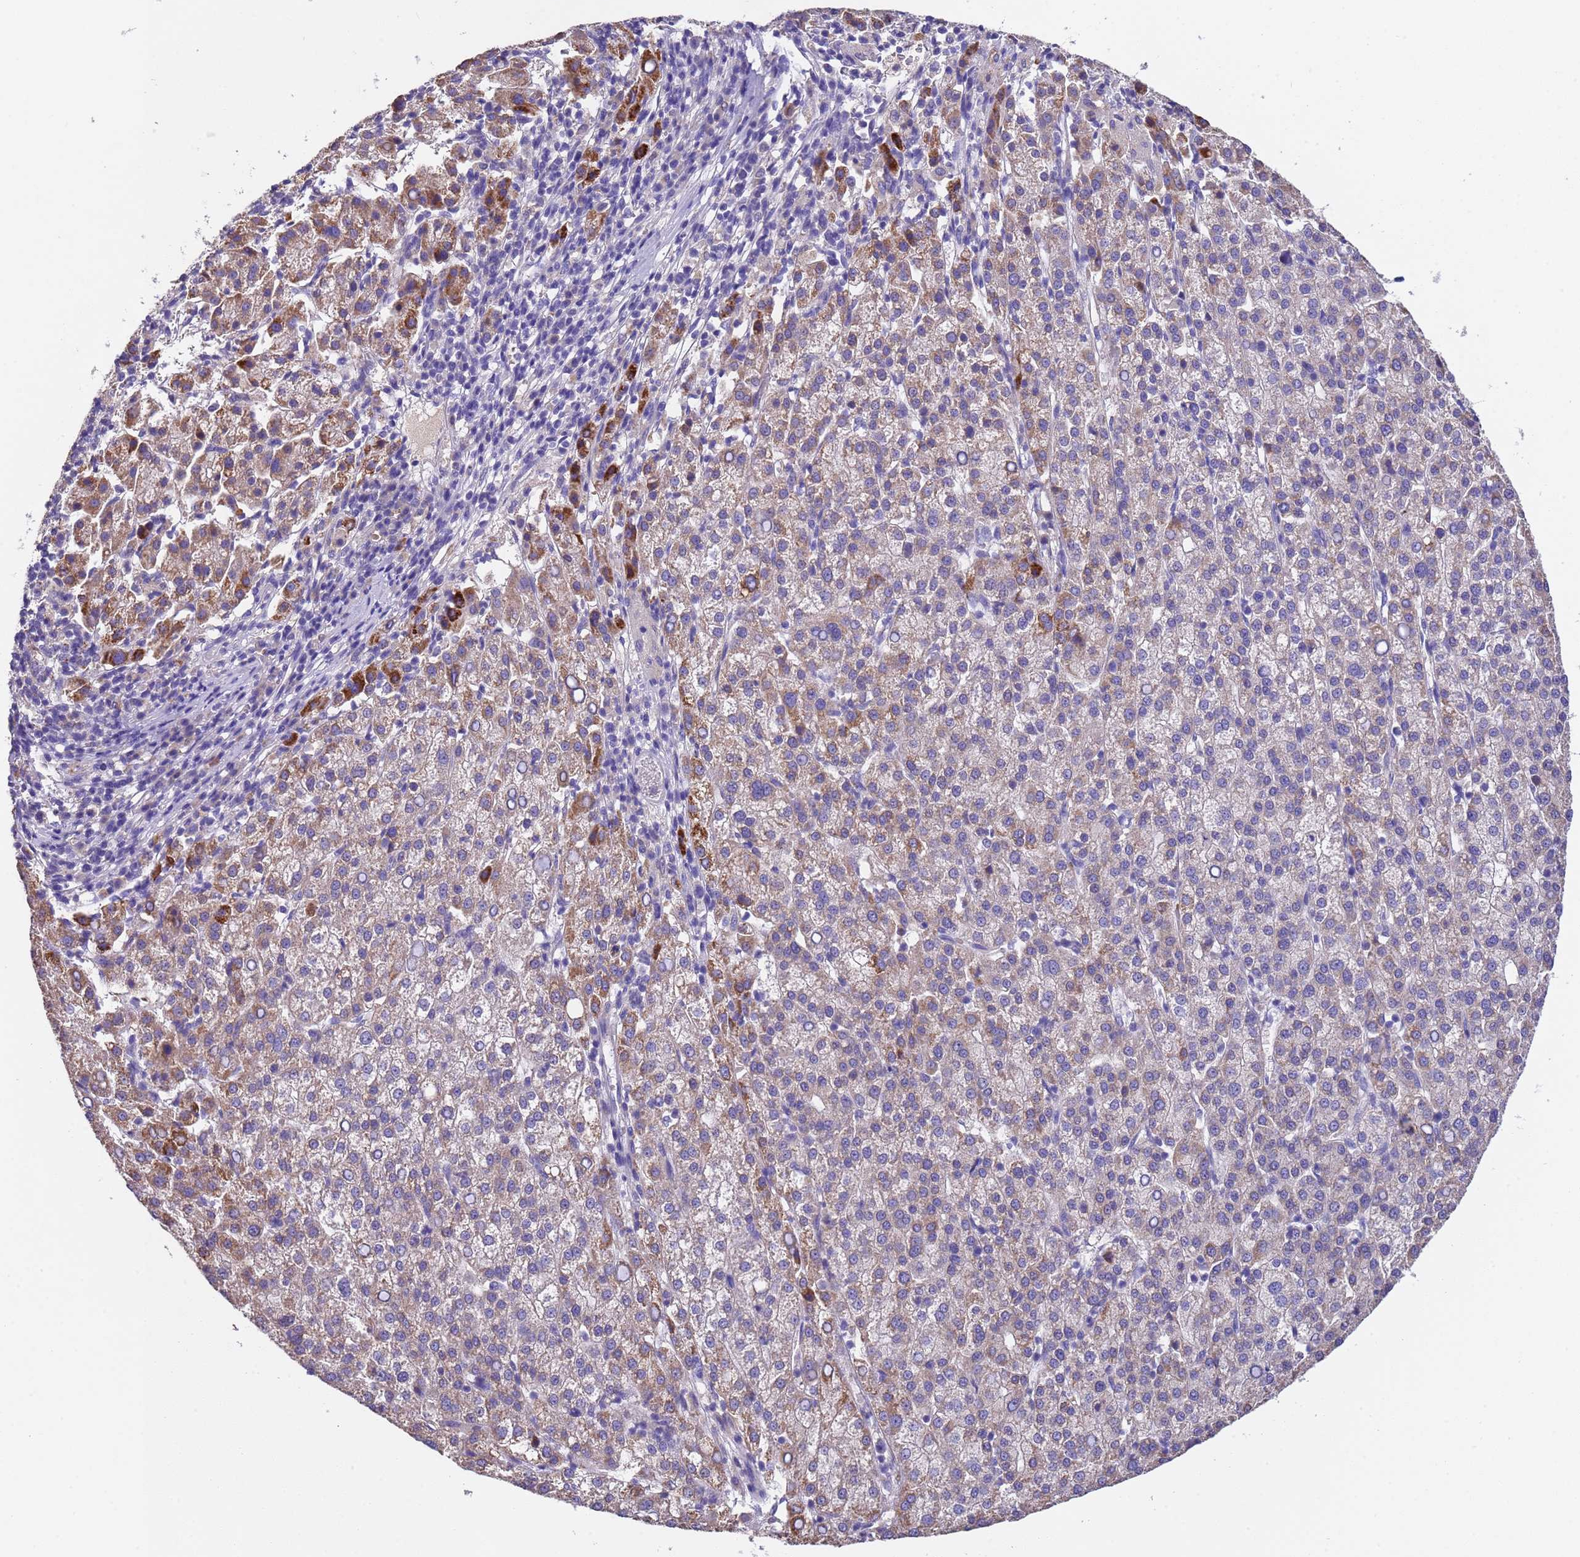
{"staining": {"intensity": "moderate", "quantity": "<25%", "location": "cytoplasmic/membranous"}, "tissue": "liver cancer", "cell_type": "Tumor cells", "image_type": "cancer", "snomed": [{"axis": "morphology", "description": "Carcinoma, Hepatocellular, NOS"}, {"axis": "topography", "description": "Liver"}], "caption": "Immunohistochemical staining of human liver cancer demonstrates low levels of moderate cytoplasmic/membranous protein staining in about <25% of tumor cells.", "gene": "SLC24A3", "patient": {"sex": "female", "age": 58}}